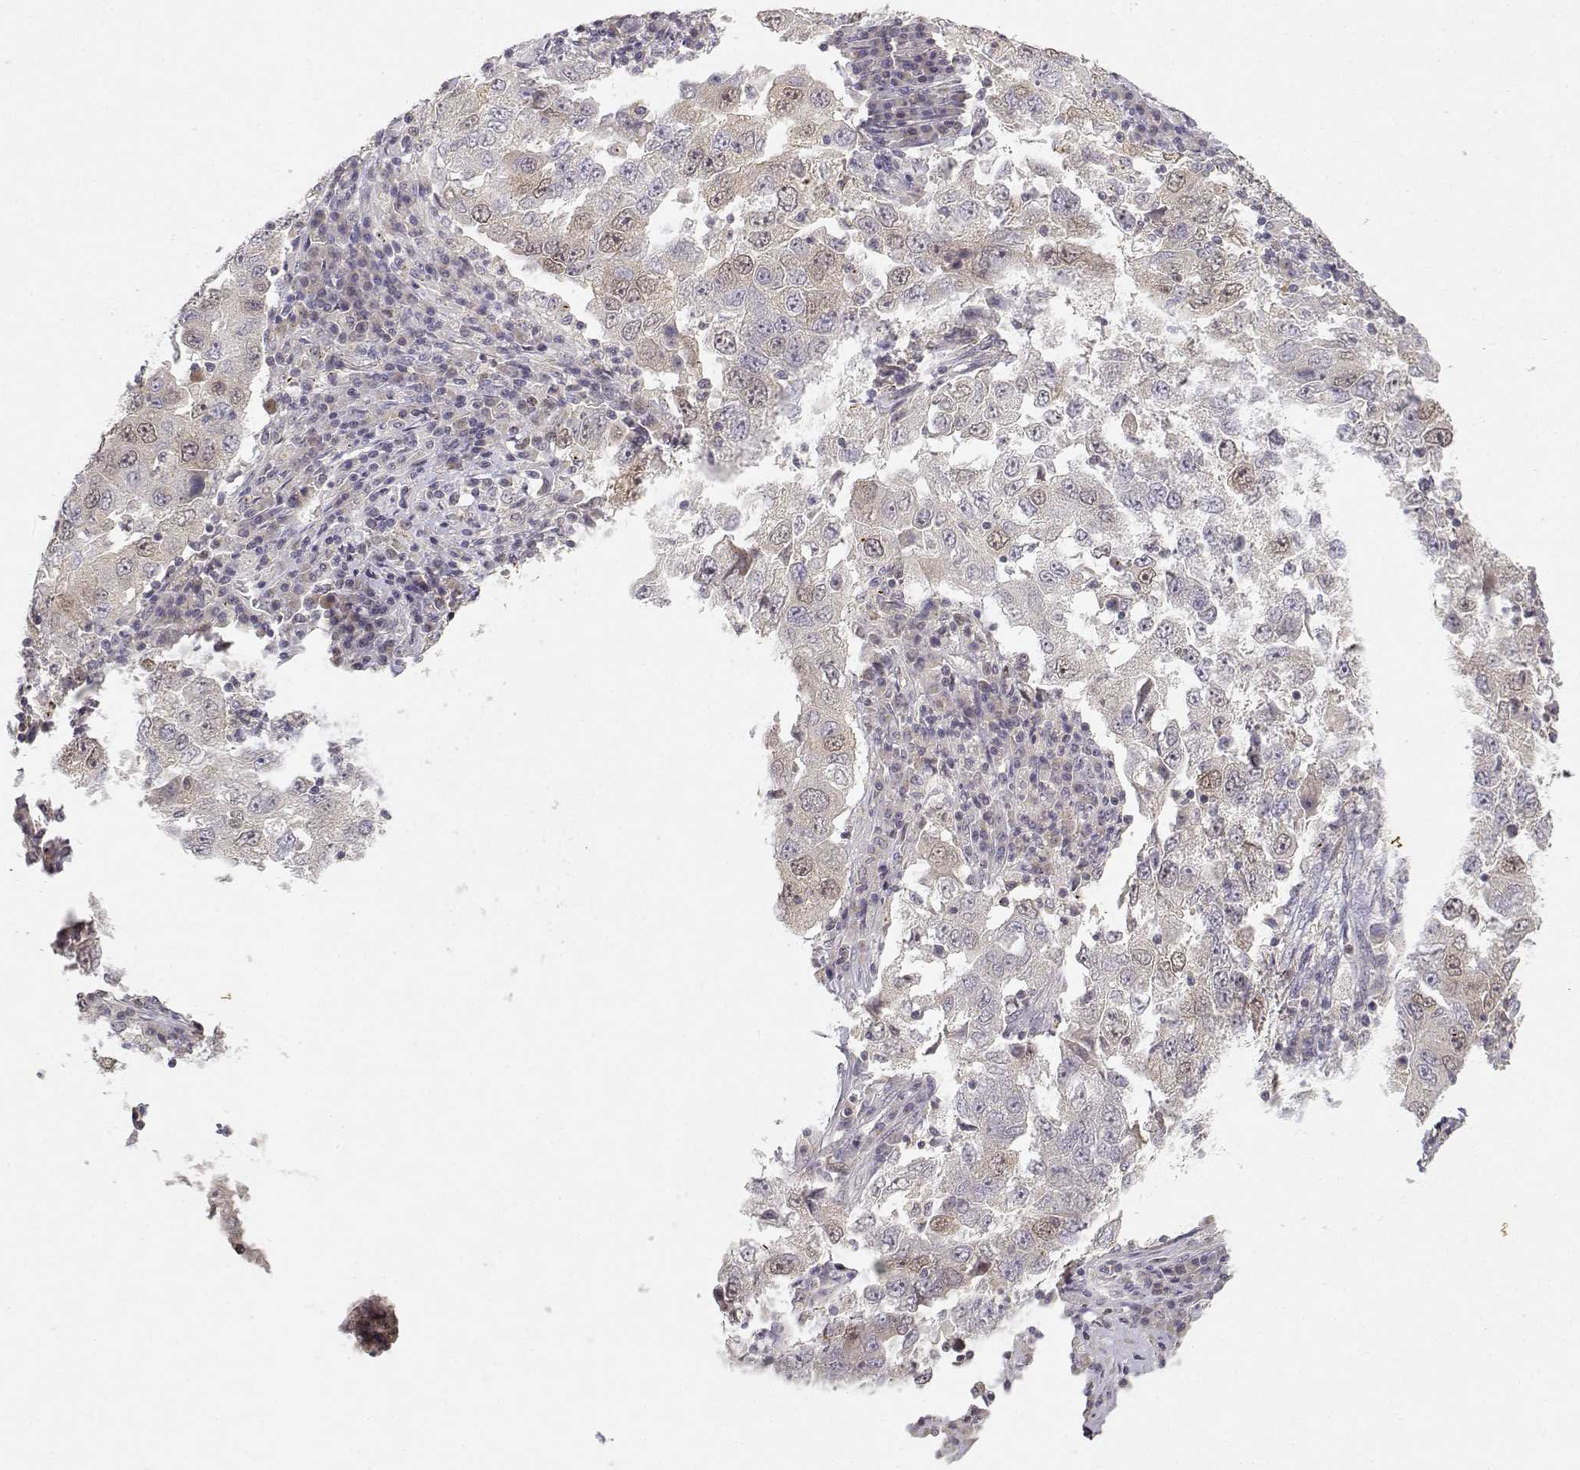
{"staining": {"intensity": "weak", "quantity": "25%-75%", "location": "cytoplasmic/membranous"}, "tissue": "lung cancer", "cell_type": "Tumor cells", "image_type": "cancer", "snomed": [{"axis": "morphology", "description": "Adenocarcinoma, NOS"}, {"axis": "topography", "description": "Lung"}], "caption": "Human lung cancer (adenocarcinoma) stained with a protein marker shows weak staining in tumor cells.", "gene": "RAD51", "patient": {"sex": "male", "age": 73}}